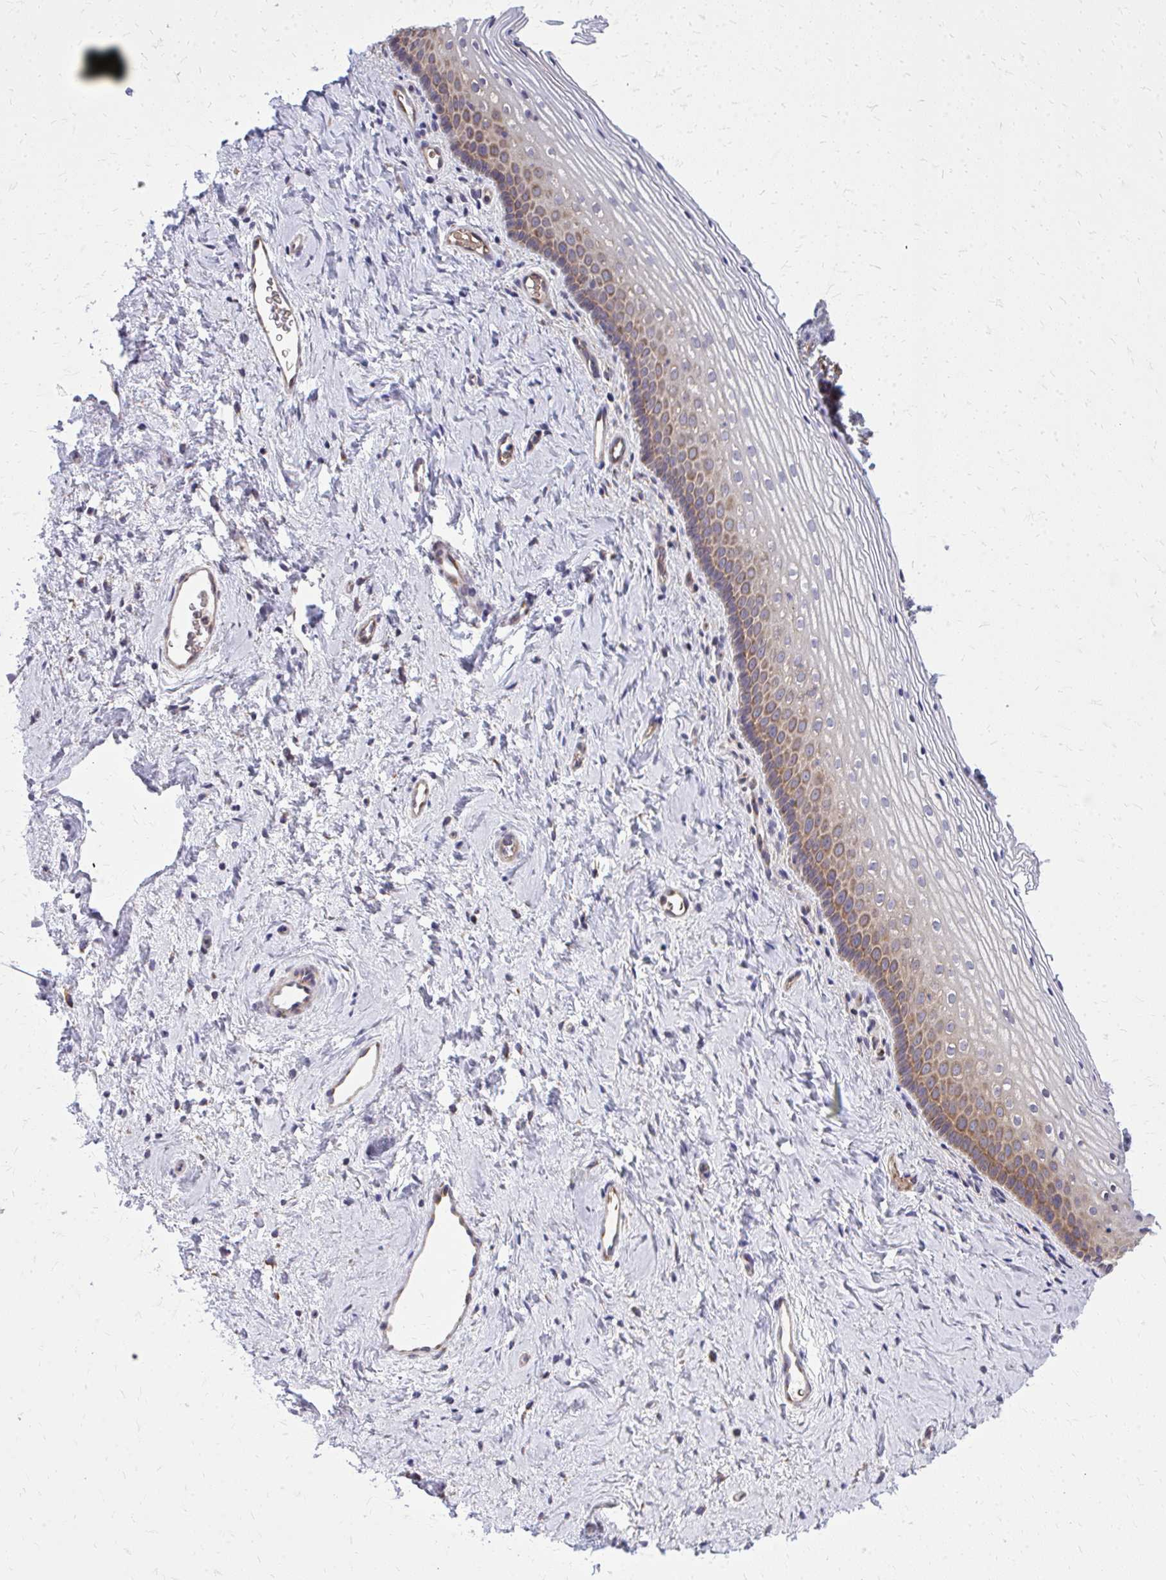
{"staining": {"intensity": "moderate", "quantity": "25%-75%", "location": "cytoplasmic/membranous"}, "tissue": "vagina", "cell_type": "Squamous epithelial cells", "image_type": "normal", "snomed": [{"axis": "morphology", "description": "Normal tissue, NOS"}, {"axis": "morphology", "description": "Squamous cell carcinoma, NOS"}, {"axis": "topography", "description": "Vagina"}, {"axis": "topography", "description": "Cervix"}], "caption": "About 25%-75% of squamous epithelial cells in benign vagina display moderate cytoplasmic/membranous protein staining as visualized by brown immunohistochemical staining.", "gene": "PDK4", "patient": {"sex": "female", "age": 45}}